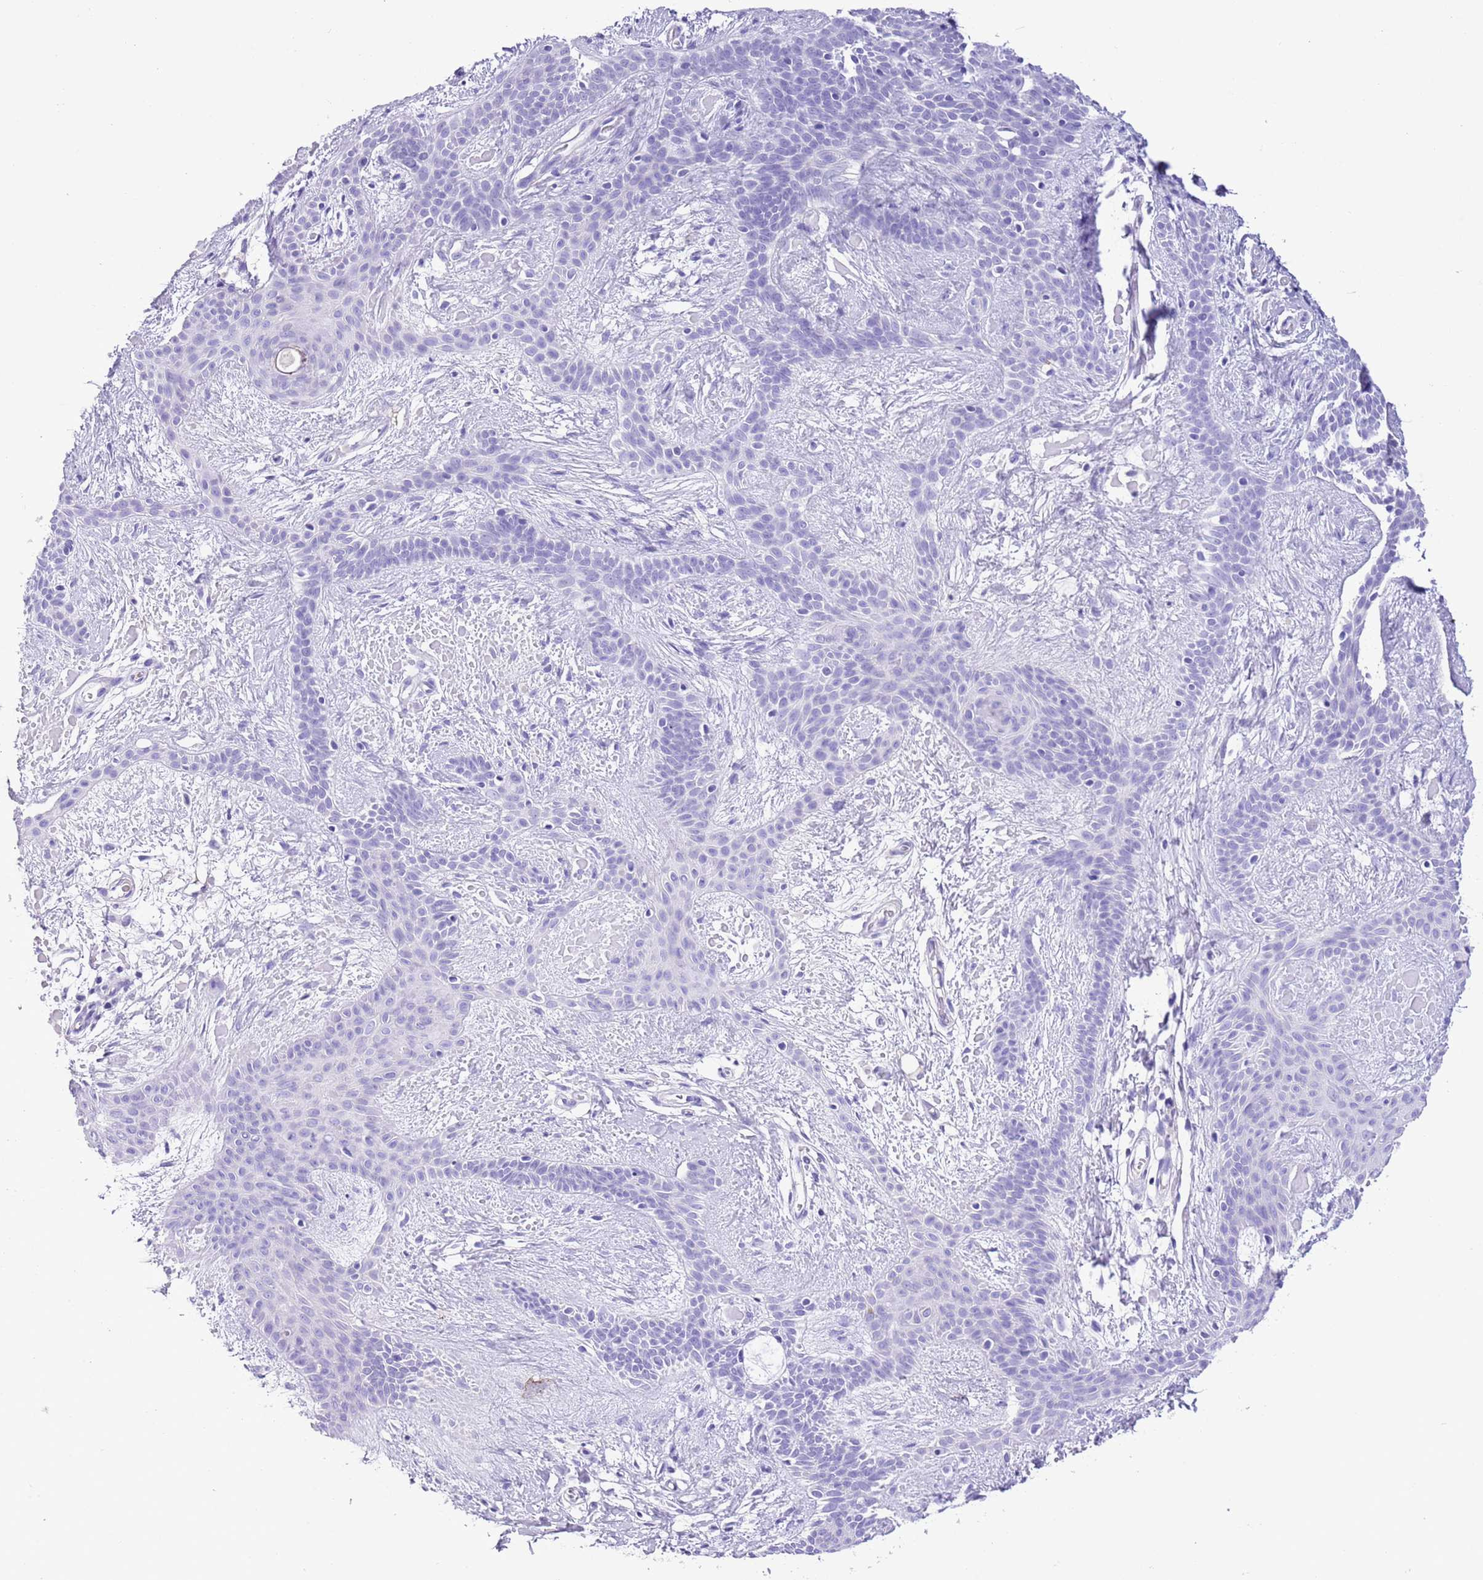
{"staining": {"intensity": "negative", "quantity": "none", "location": "none"}, "tissue": "skin cancer", "cell_type": "Tumor cells", "image_type": "cancer", "snomed": [{"axis": "morphology", "description": "Basal cell carcinoma"}, {"axis": "topography", "description": "Skin"}], "caption": "Image shows no protein positivity in tumor cells of skin cancer (basal cell carcinoma) tissue.", "gene": "TBC1D10B", "patient": {"sex": "male", "age": 78}}